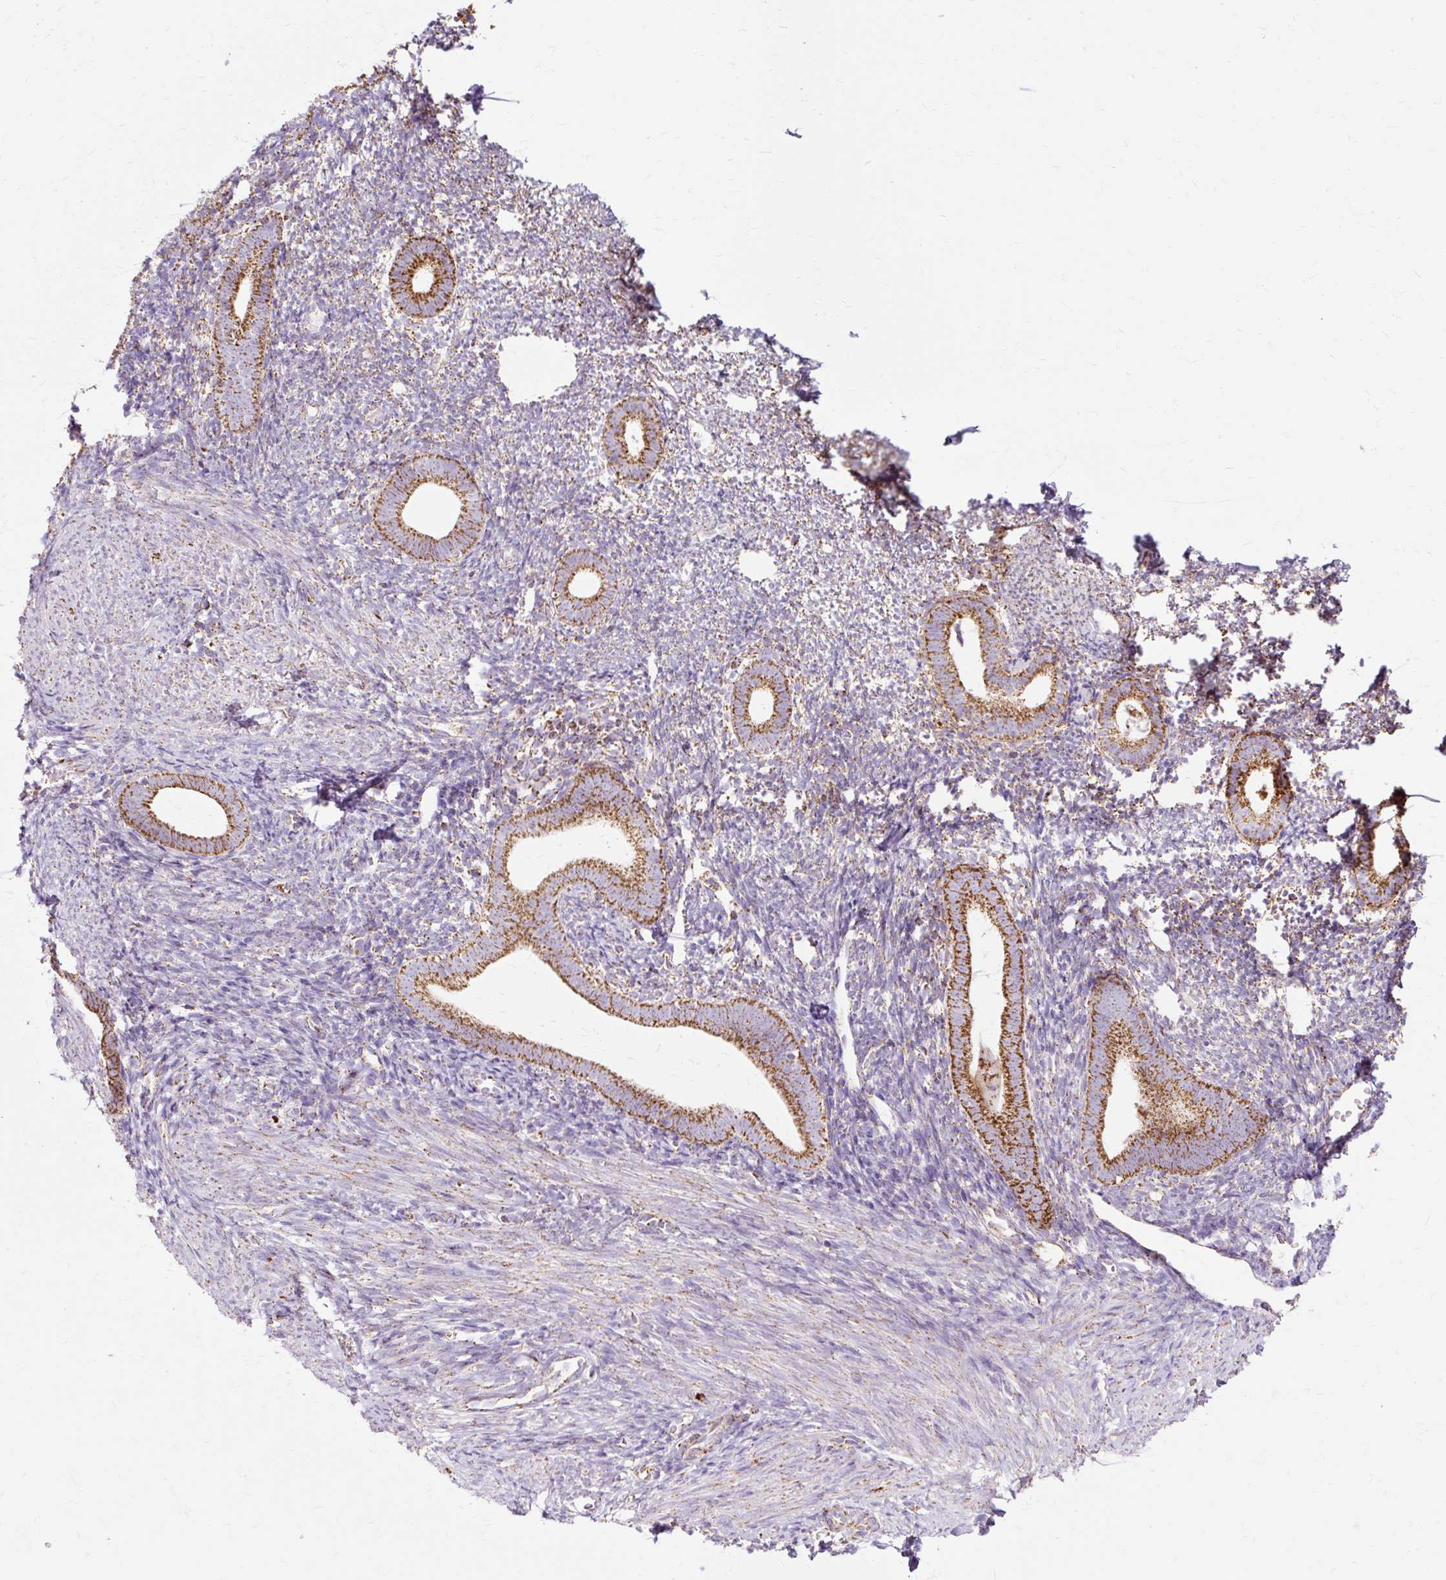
{"staining": {"intensity": "moderate", "quantity": "25%-75%", "location": "cytoplasmic/membranous"}, "tissue": "endometrium", "cell_type": "Cells in endometrial stroma", "image_type": "normal", "snomed": [{"axis": "morphology", "description": "Normal tissue, NOS"}, {"axis": "topography", "description": "Endometrium"}], "caption": "DAB (3,3'-diaminobenzidine) immunohistochemical staining of benign human endometrium exhibits moderate cytoplasmic/membranous protein positivity in approximately 25%-75% of cells in endometrial stroma. (DAB IHC with brightfield microscopy, high magnification).", "gene": "DLAT", "patient": {"sex": "female", "age": 39}}